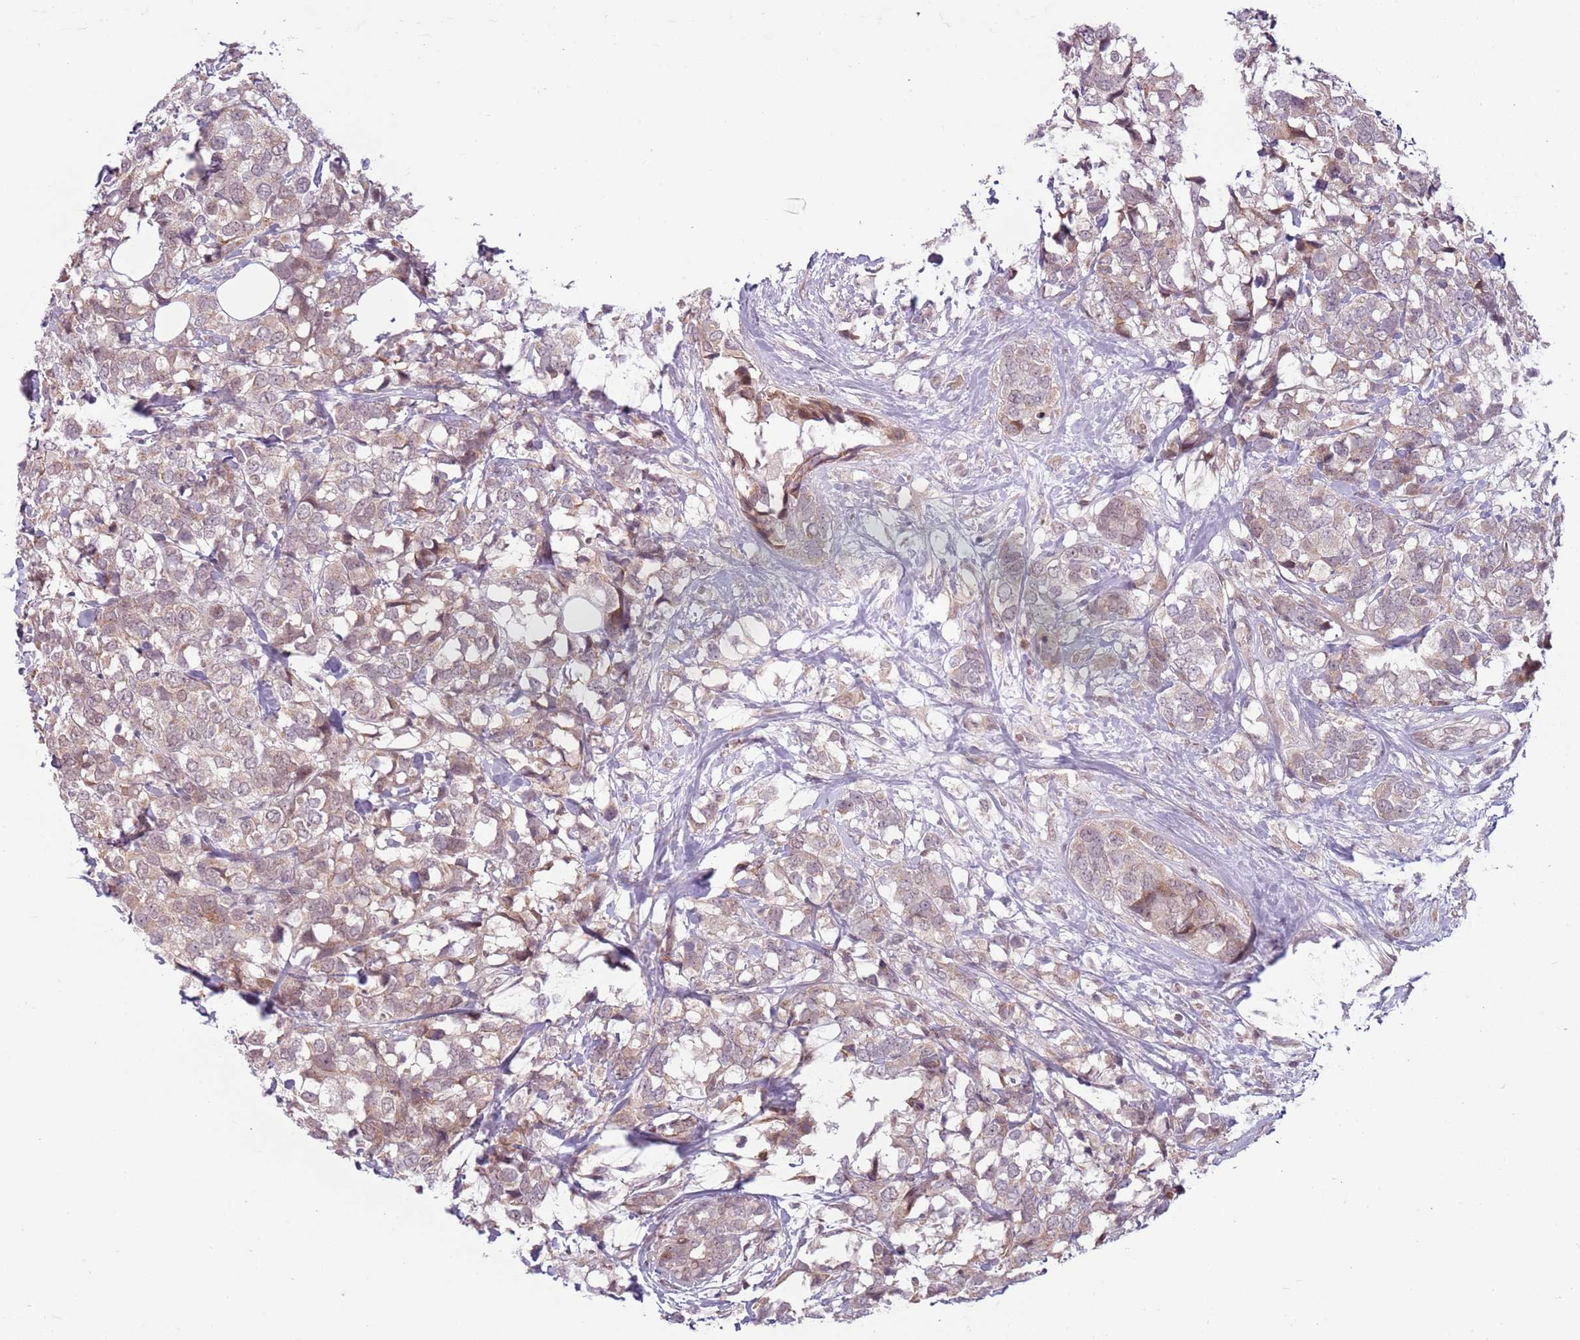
{"staining": {"intensity": "weak", "quantity": ">75%", "location": "cytoplasmic/membranous"}, "tissue": "breast cancer", "cell_type": "Tumor cells", "image_type": "cancer", "snomed": [{"axis": "morphology", "description": "Lobular carcinoma"}, {"axis": "topography", "description": "Breast"}], "caption": "Human breast lobular carcinoma stained with a protein marker exhibits weak staining in tumor cells.", "gene": "ADGRG1", "patient": {"sex": "female", "age": 59}}